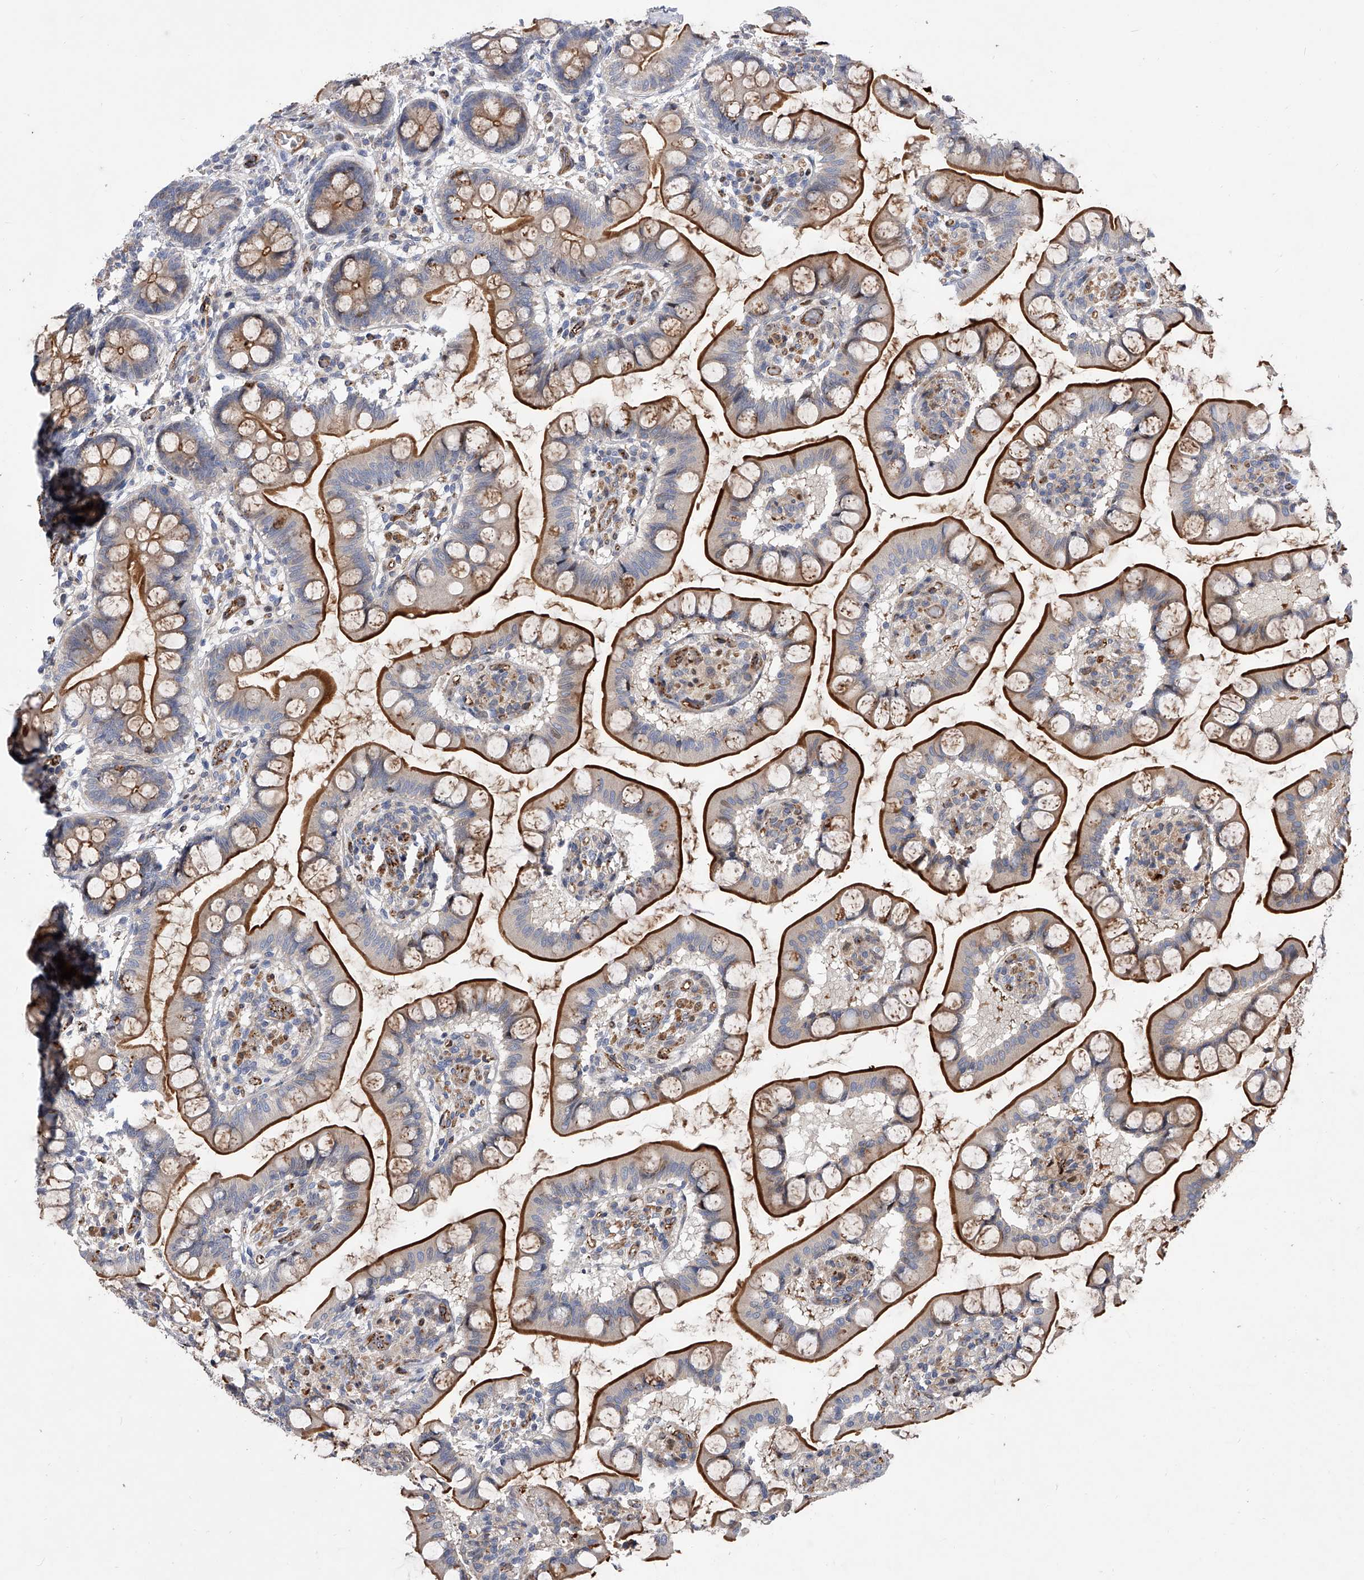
{"staining": {"intensity": "strong", "quantity": "25%-75%", "location": "cytoplasmic/membranous"}, "tissue": "small intestine", "cell_type": "Glandular cells", "image_type": "normal", "snomed": [{"axis": "morphology", "description": "Normal tissue, NOS"}, {"axis": "topography", "description": "Small intestine"}], "caption": "Protein expression analysis of benign small intestine displays strong cytoplasmic/membranous expression in about 25%-75% of glandular cells. The staining is performed using DAB brown chromogen to label protein expression. The nuclei are counter-stained blue using hematoxylin.", "gene": "PDSS2", "patient": {"sex": "male", "age": 52}}